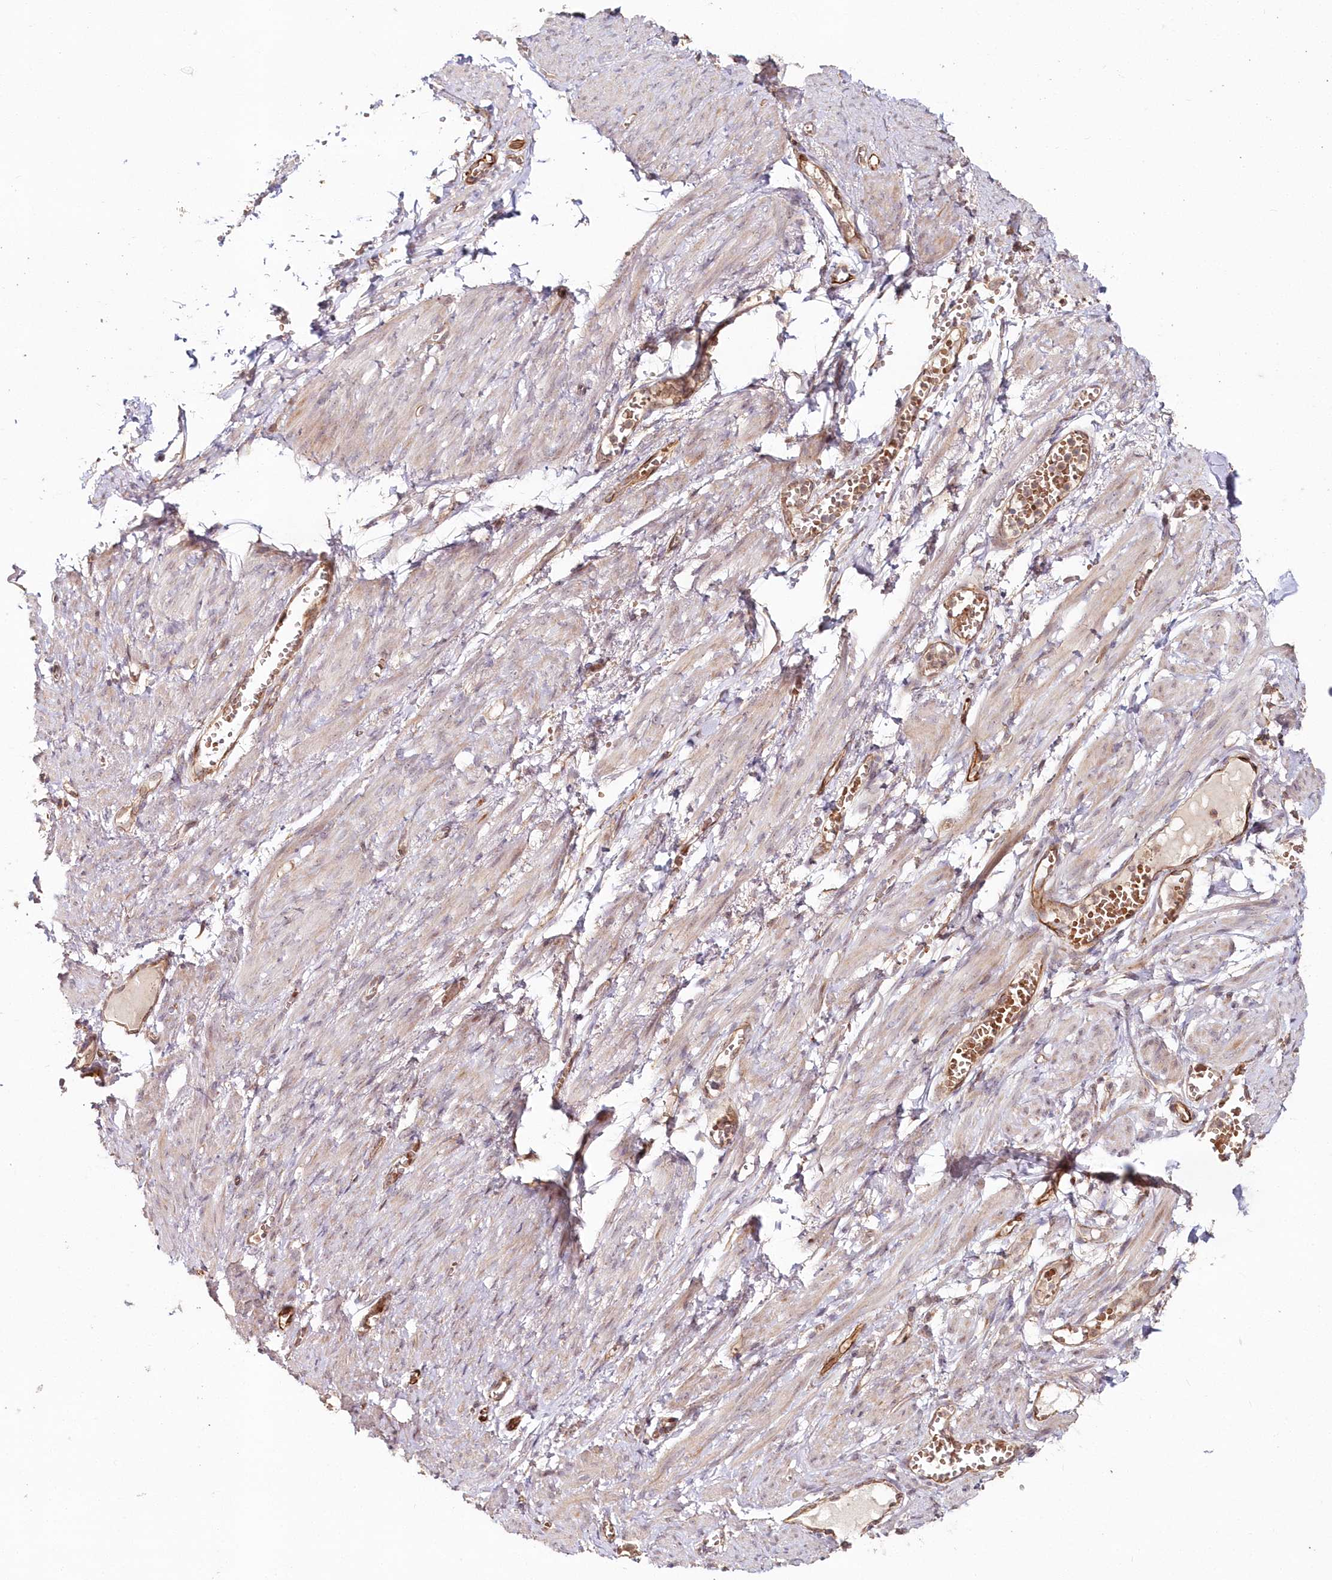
{"staining": {"intensity": "moderate", "quantity": ">75%", "location": "cytoplasmic/membranous"}, "tissue": "adipose tissue", "cell_type": "Adipocytes", "image_type": "normal", "snomed": [{"axis": "morphology", "description": "Normal tissue, NOS"}, {"axis": "topography", "description": "Smooth muscle"}, {"axis": "topography", "description": "Peripheral nerve tissue"}], "caption": "Immunohistochemical staining of normal human adipose tissue shows moderate cytoplasmic/membranous protein positivity in about >75% of adipocytes.", "gene": "HYCC2", "patient": {"sex": "female", "age": 39}}